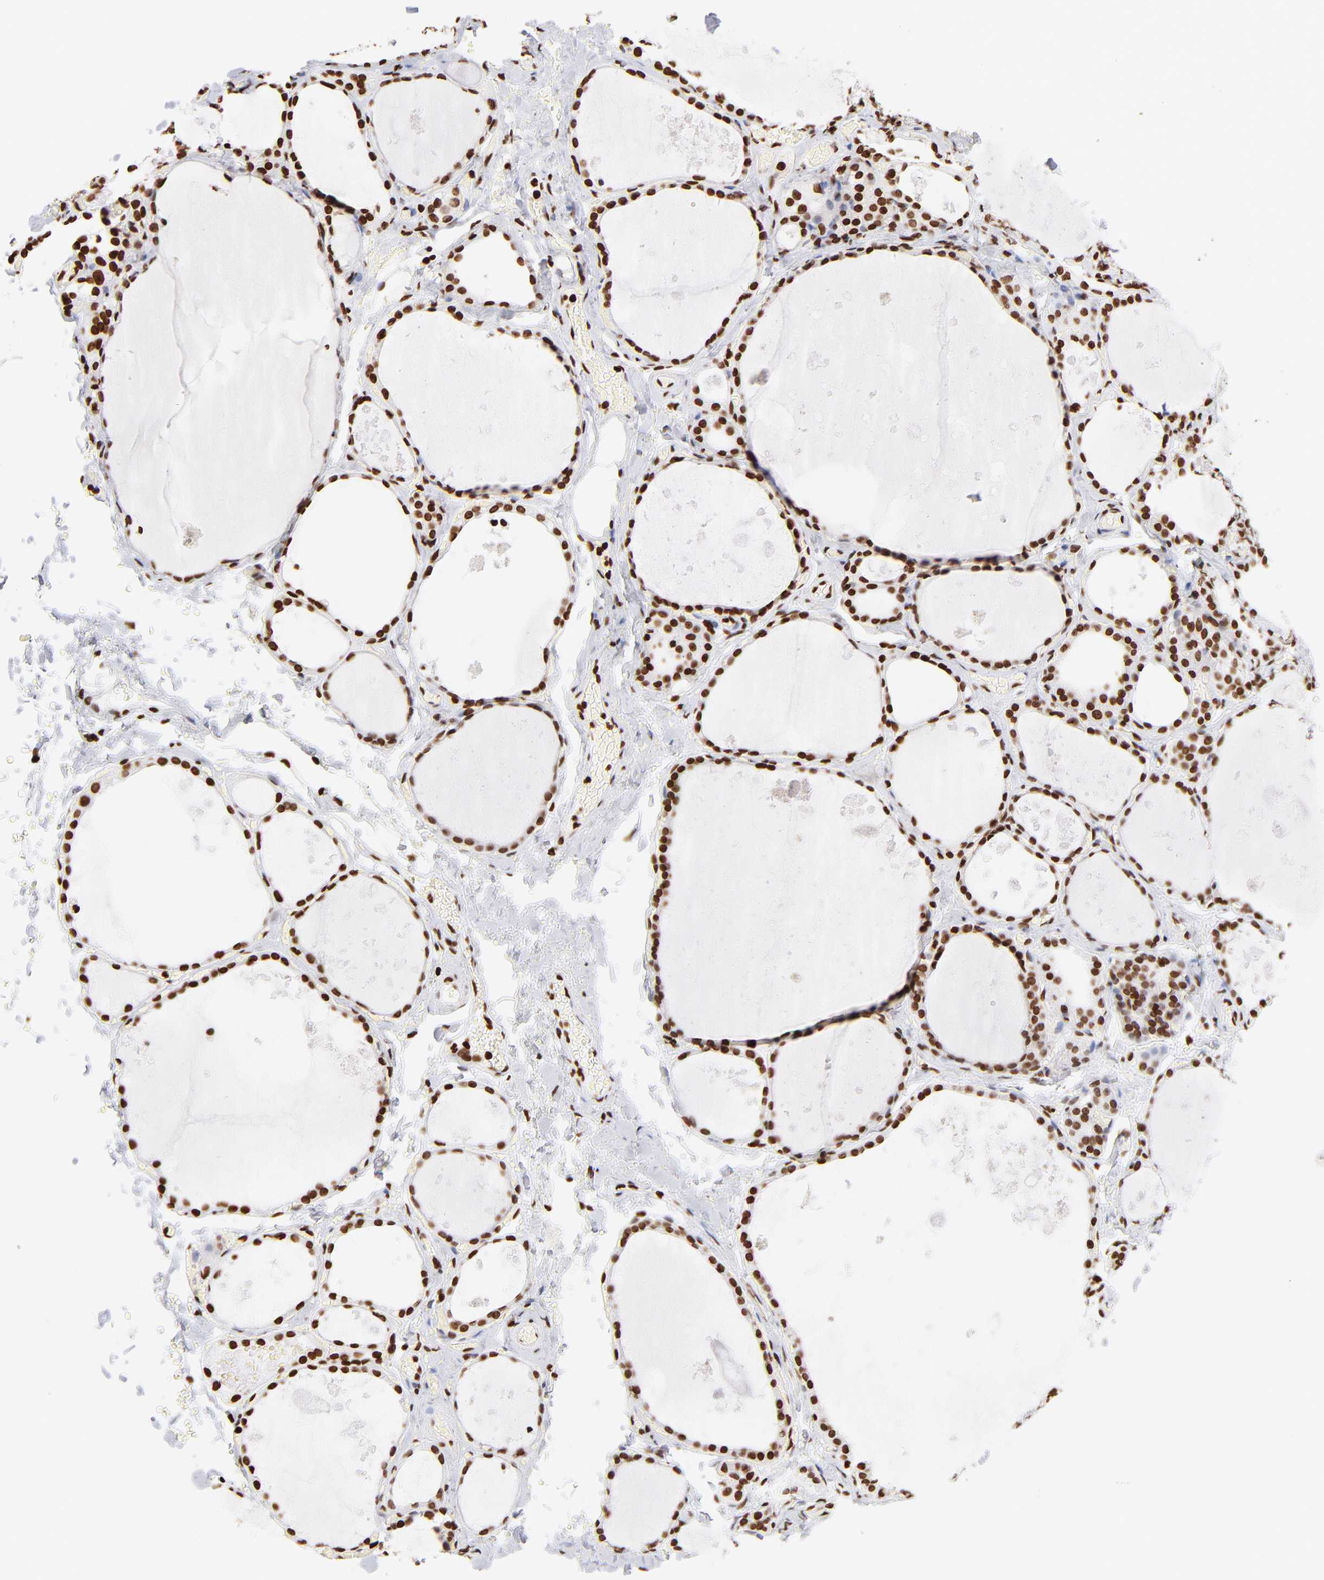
{"staining": {"intensity": "strong", "quantity": ">75%", "location": "nuclear"}, "tissue": "thyroid gland", "cell_type": "Glandular cells", "image_type": "normal", "snomed": [{"axis": "morphology", "description": "Normal tissue, NOS"}, {"axis": "topography", "description": "Thyroid gland"}], "caption": "Strong nuclear staining for a protein is seen in about >75% of glandular cells of benign thyroid gland using immunohistochemistry (IHC).", "gene": "RTL4", "patient": {"sex": "male", "age": 61}}